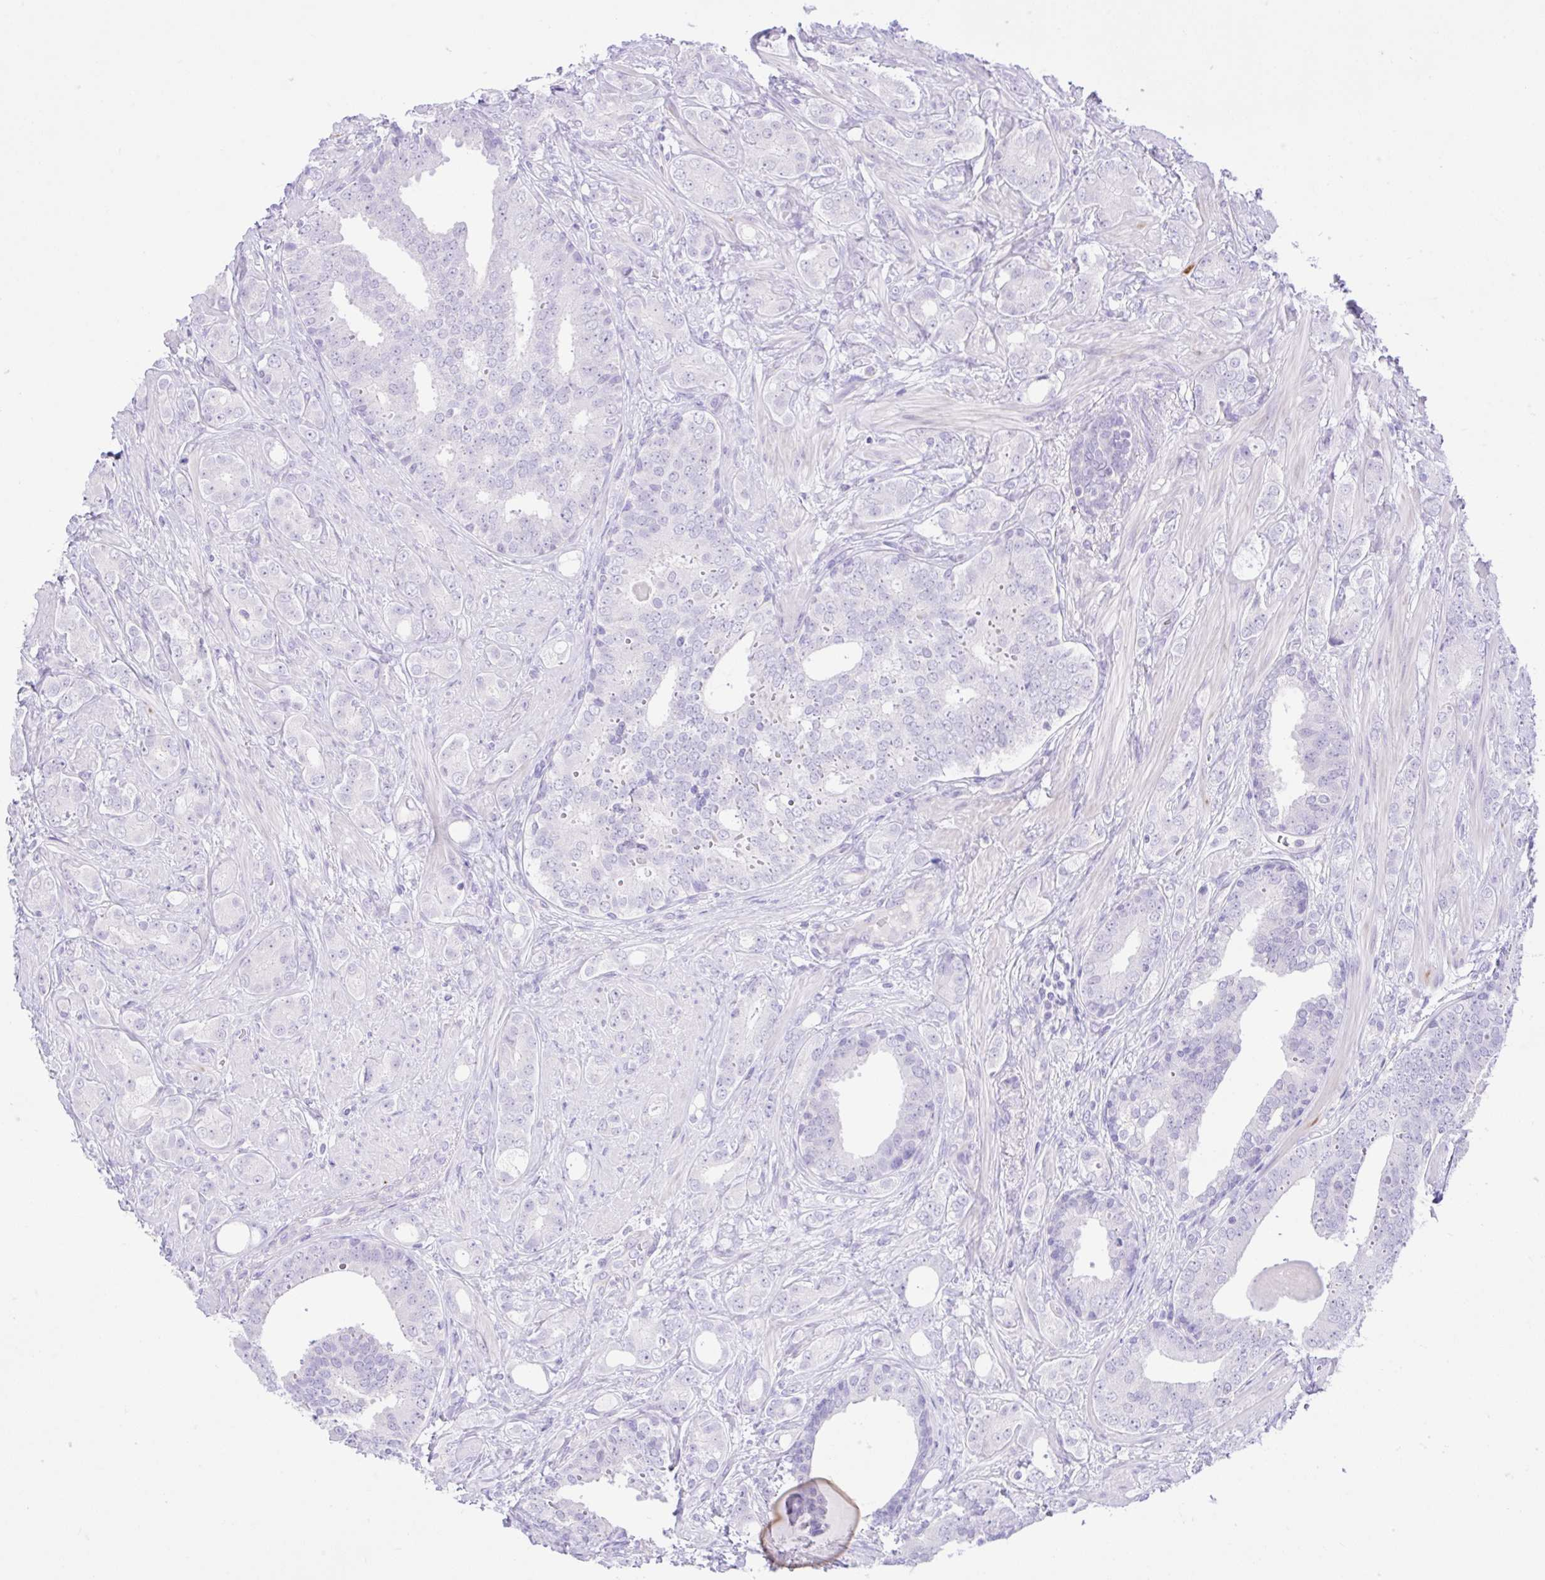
{"staining": {"intensity": "negative", "quantity": "none", "location": "none"}, "tissue": "prostate cancer", "cell_type": "Tumor cells", "image_type": "cancer", "snomed": [{"axis": "morphology", "description": "Adenocarcinoma, High grade"}, {"axis": "topography", "description": "Prostate"}], "caption": "DAB (3,3'-diaminobenzidine) immunohistochemical staining of prostate adenocarcinoma (high-grade) displays no significant staining in tumor cells.", "gene": "ZNF101", "patient": {"sex": "male", "age": 62}}